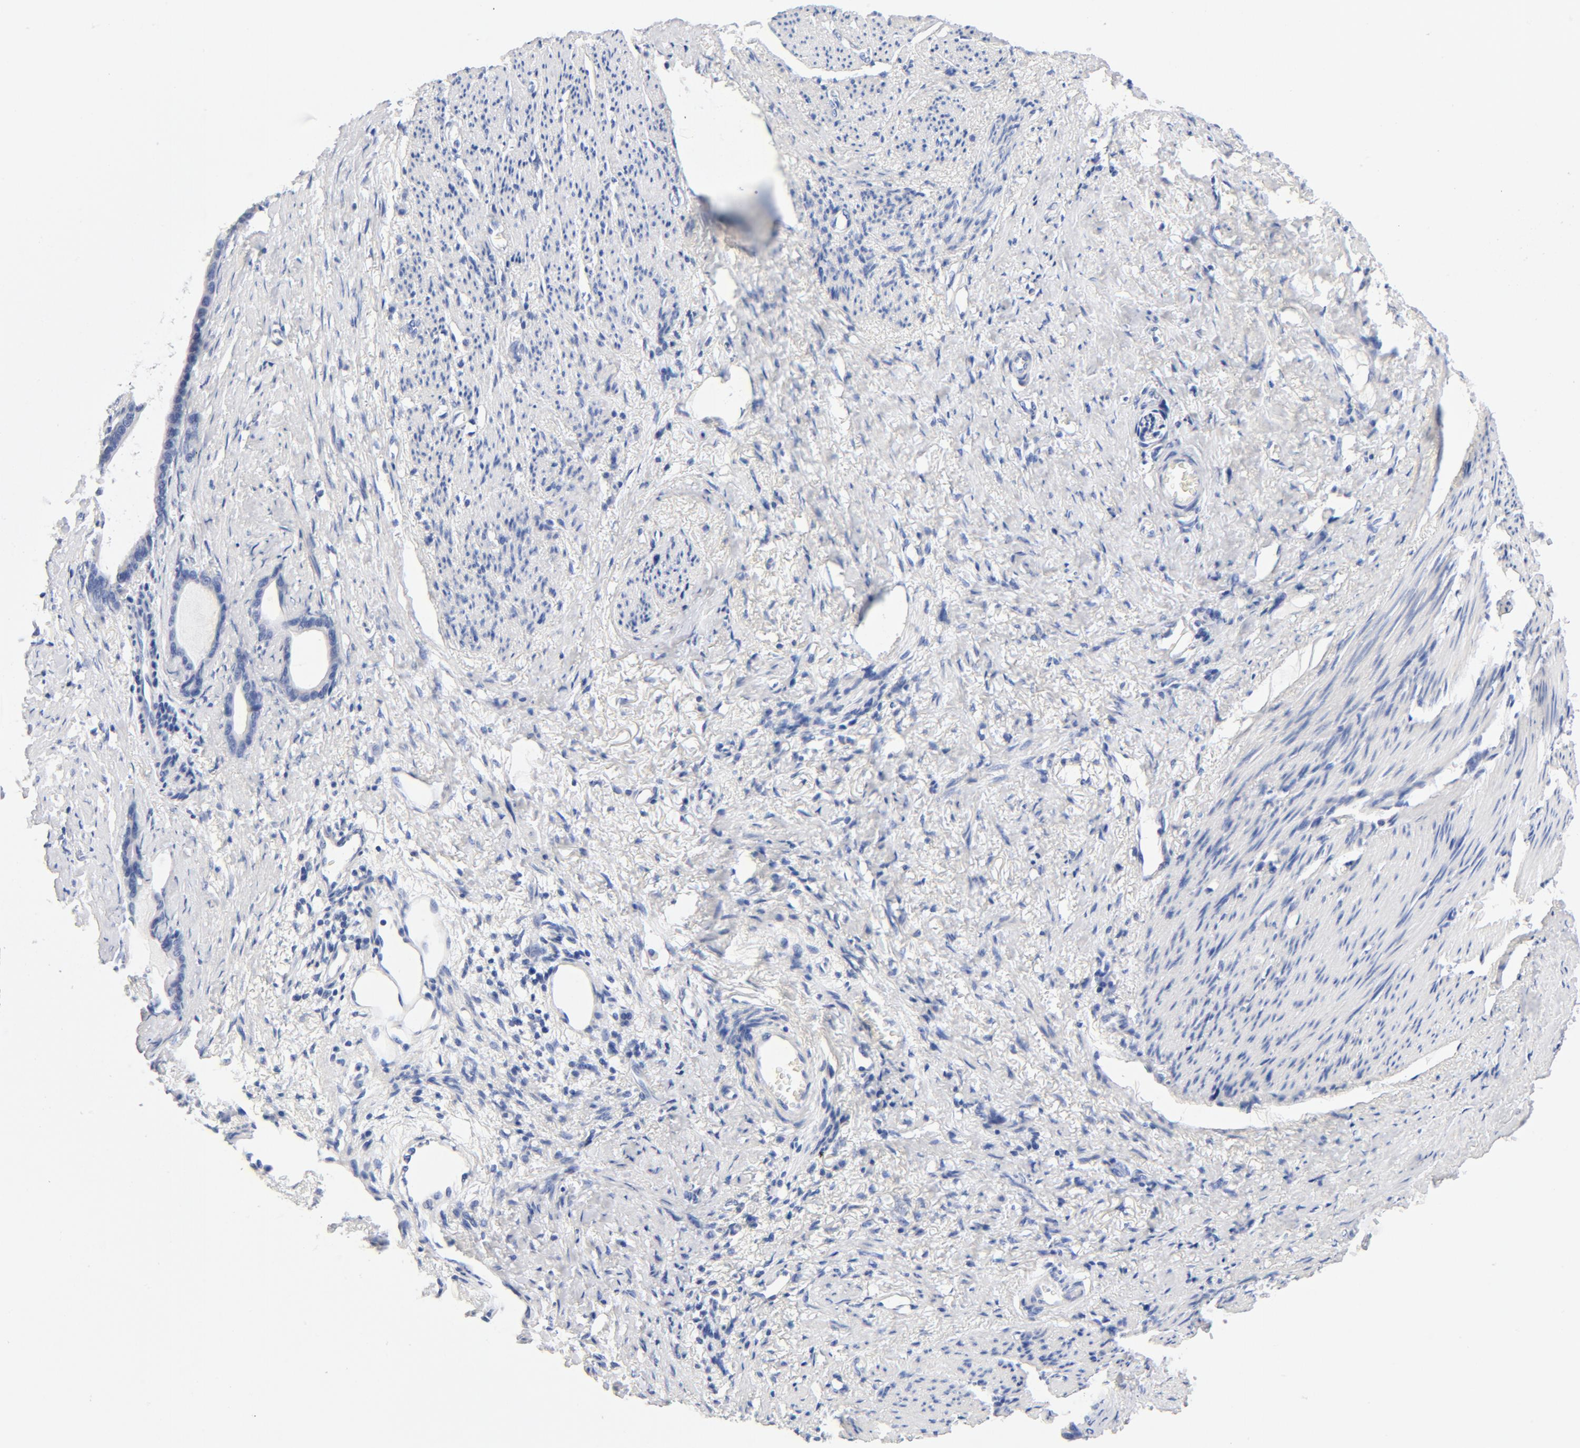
{"staining": {"intensity": "negative", "quantity": "none", "location": "none"}, "tissue": "stomach cancer", "cell_type": "Tumor cells", "image_type": "cancer", "snomed": [{"axis": "morphology", "description": "Adenocarcinoma, NOS"}, {"axis": "topography", "description": "Stomach"}], "caption": "Protein analysis of stomach cancer demonstrates no significant staining in tumor cells.", "gene": "HOMER1", "patient": {"sex": "female", "age": 75}}